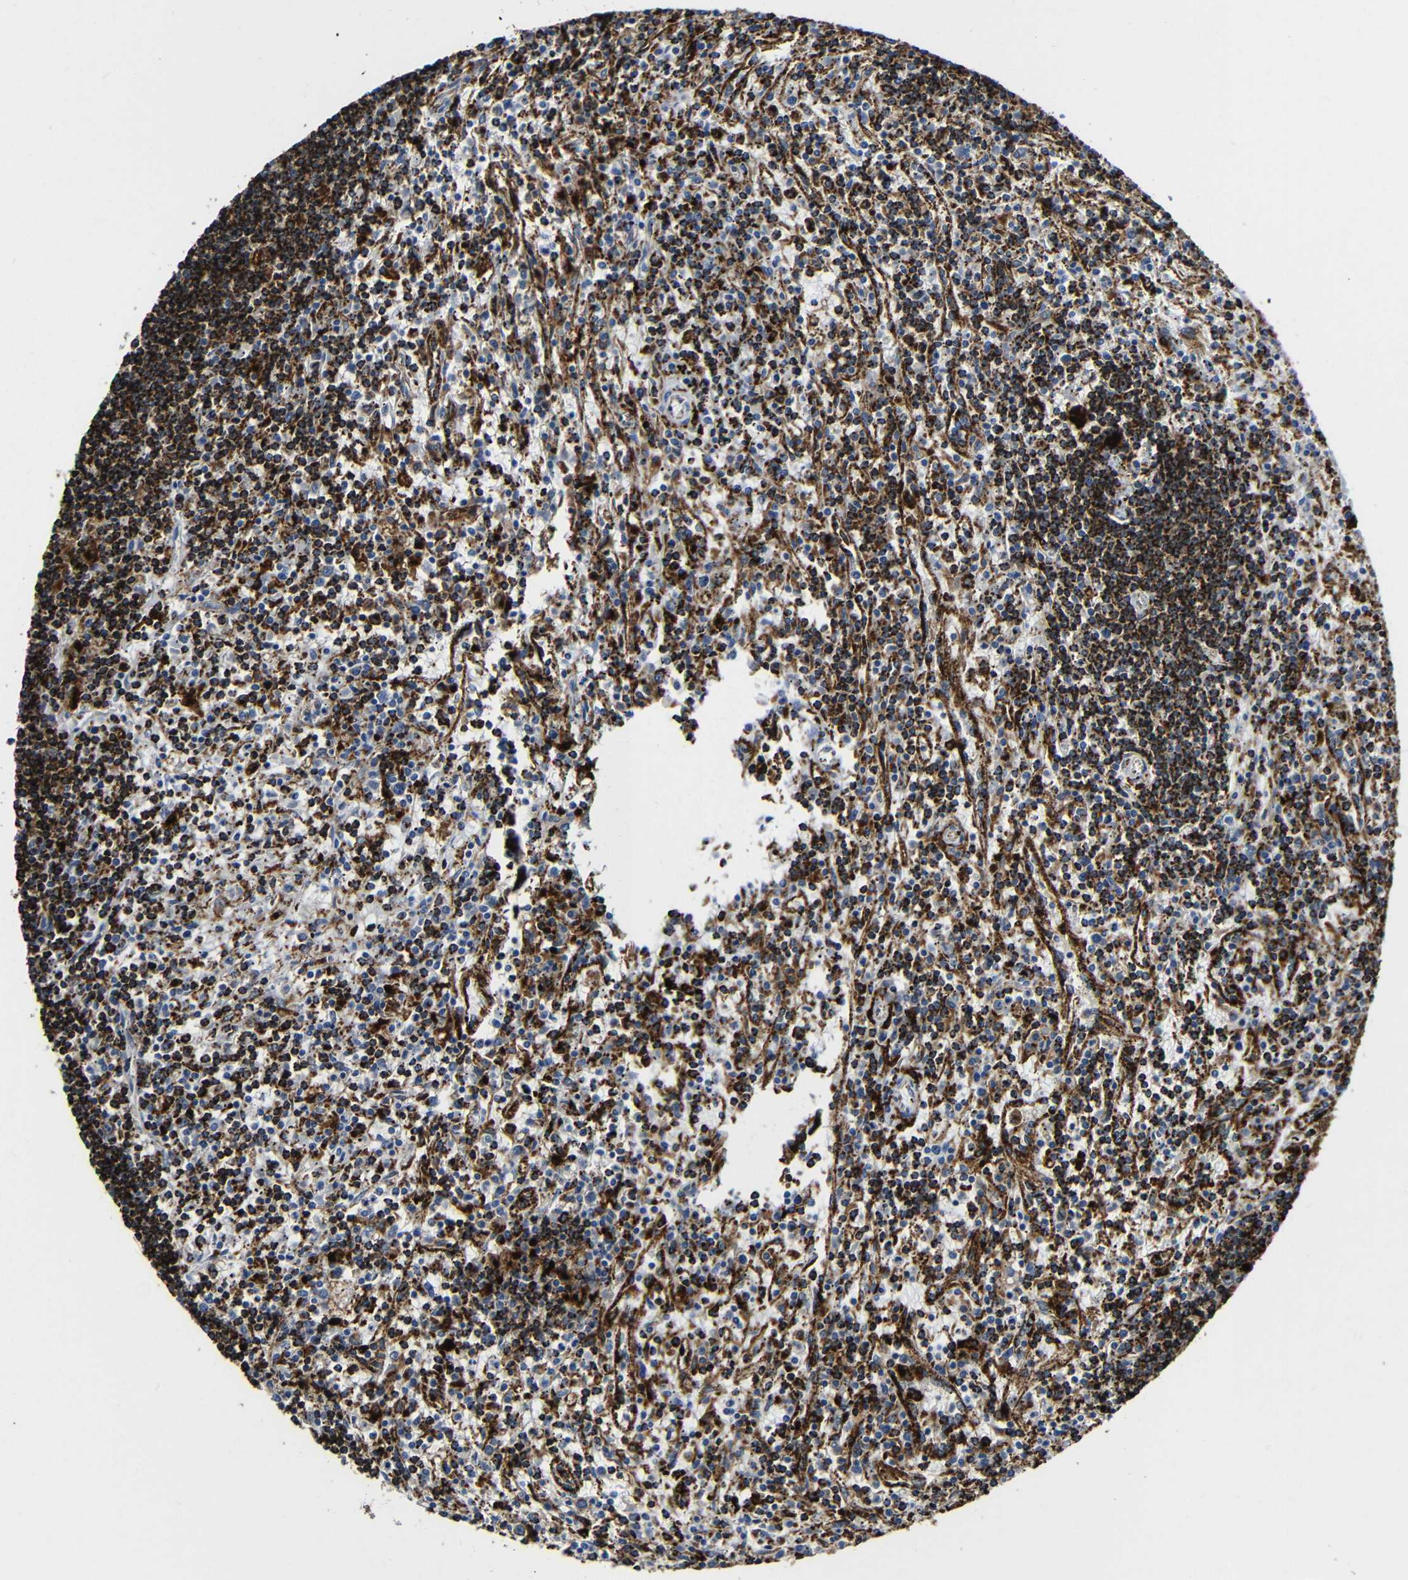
{"staining": {"intensity": "strong", "quantity": ">75%", "location": "cytoplasmic/membranous"}, "tissue": "lymphoma", "cell_type": "Tumor cells", "image_type": "cancer", "snomed": [{"axis": "morphology", "description": "Malignant lymphoma, non-Hodgkin's type, Low grade"}, {"axis": "topography", "description": "Spleen"}], "caption": "Immunohistochemistry of human lymphoma exhibits high levels of strong cytoplasmic/membranous positivity in approximately >75% of tumor cells.", "gene": "HLA-DMA", "patient": {"sex": "male", "age": 76}}